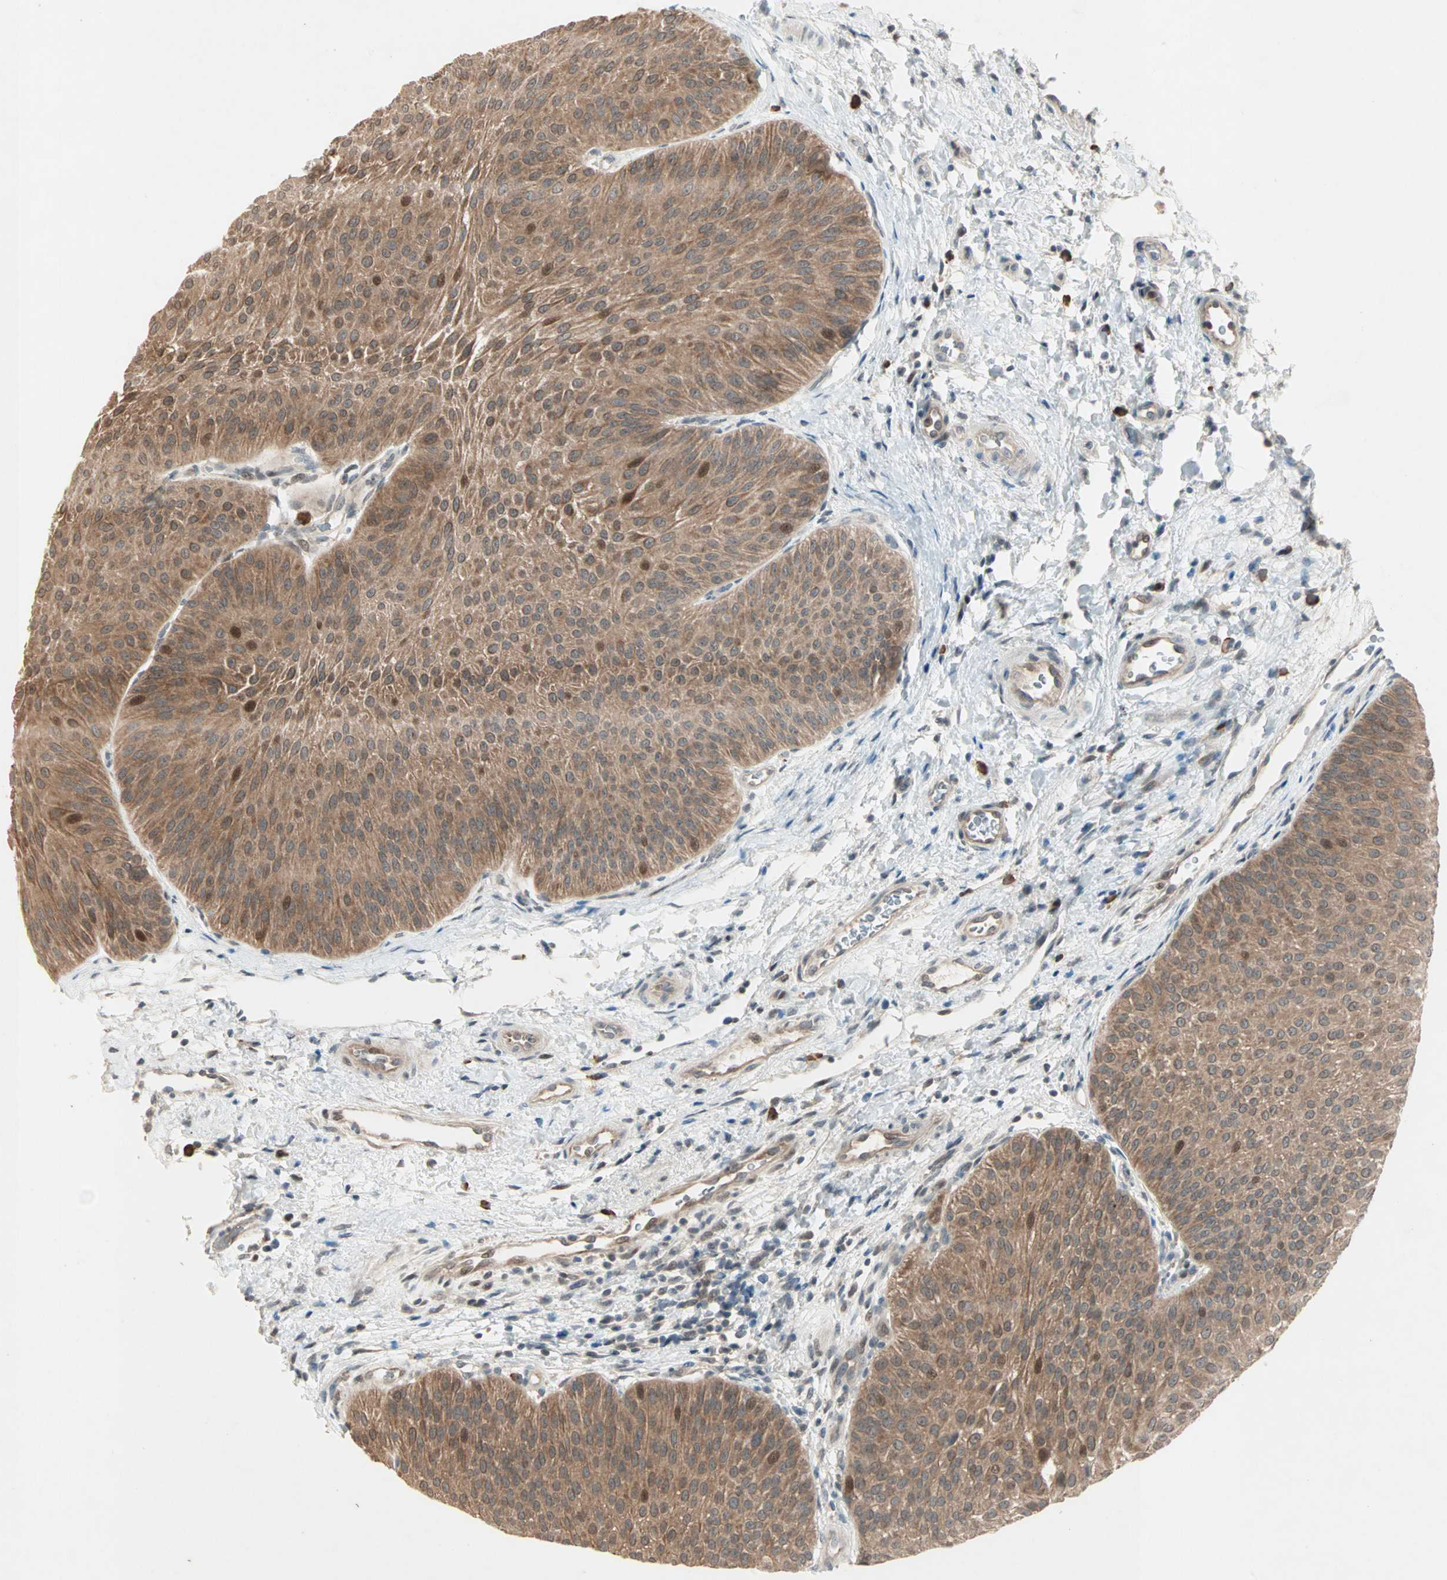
{"staining": {"intensity": "moderate", "quantity": ">75%", "location": "cytoplasmic/membranous"}, "tissue": "urothelial cancer", "cell_type": "Tumor cells", "image_type": "cancer", "snomed": [{"axis": "morphology", "description": "Urothelial carcinoma, Low grade"}, {"axis": "topography", "description": "Urinary bladder"}], "caption": "The photomicrograph demonstrates immunohistochemical staining of urothelial cancer. There is moderate cytoplasmic/membranous expression is present in approximately >75% of tumor cells. The protein of interest is stained brown, and the nuclei are stained in blue (DAB (3,3'-diaminobenzidine) IHC with brightfield microscopy, high magnification).", "gene": "RTL6", "patient": {"sex": "female", "age": 60}}